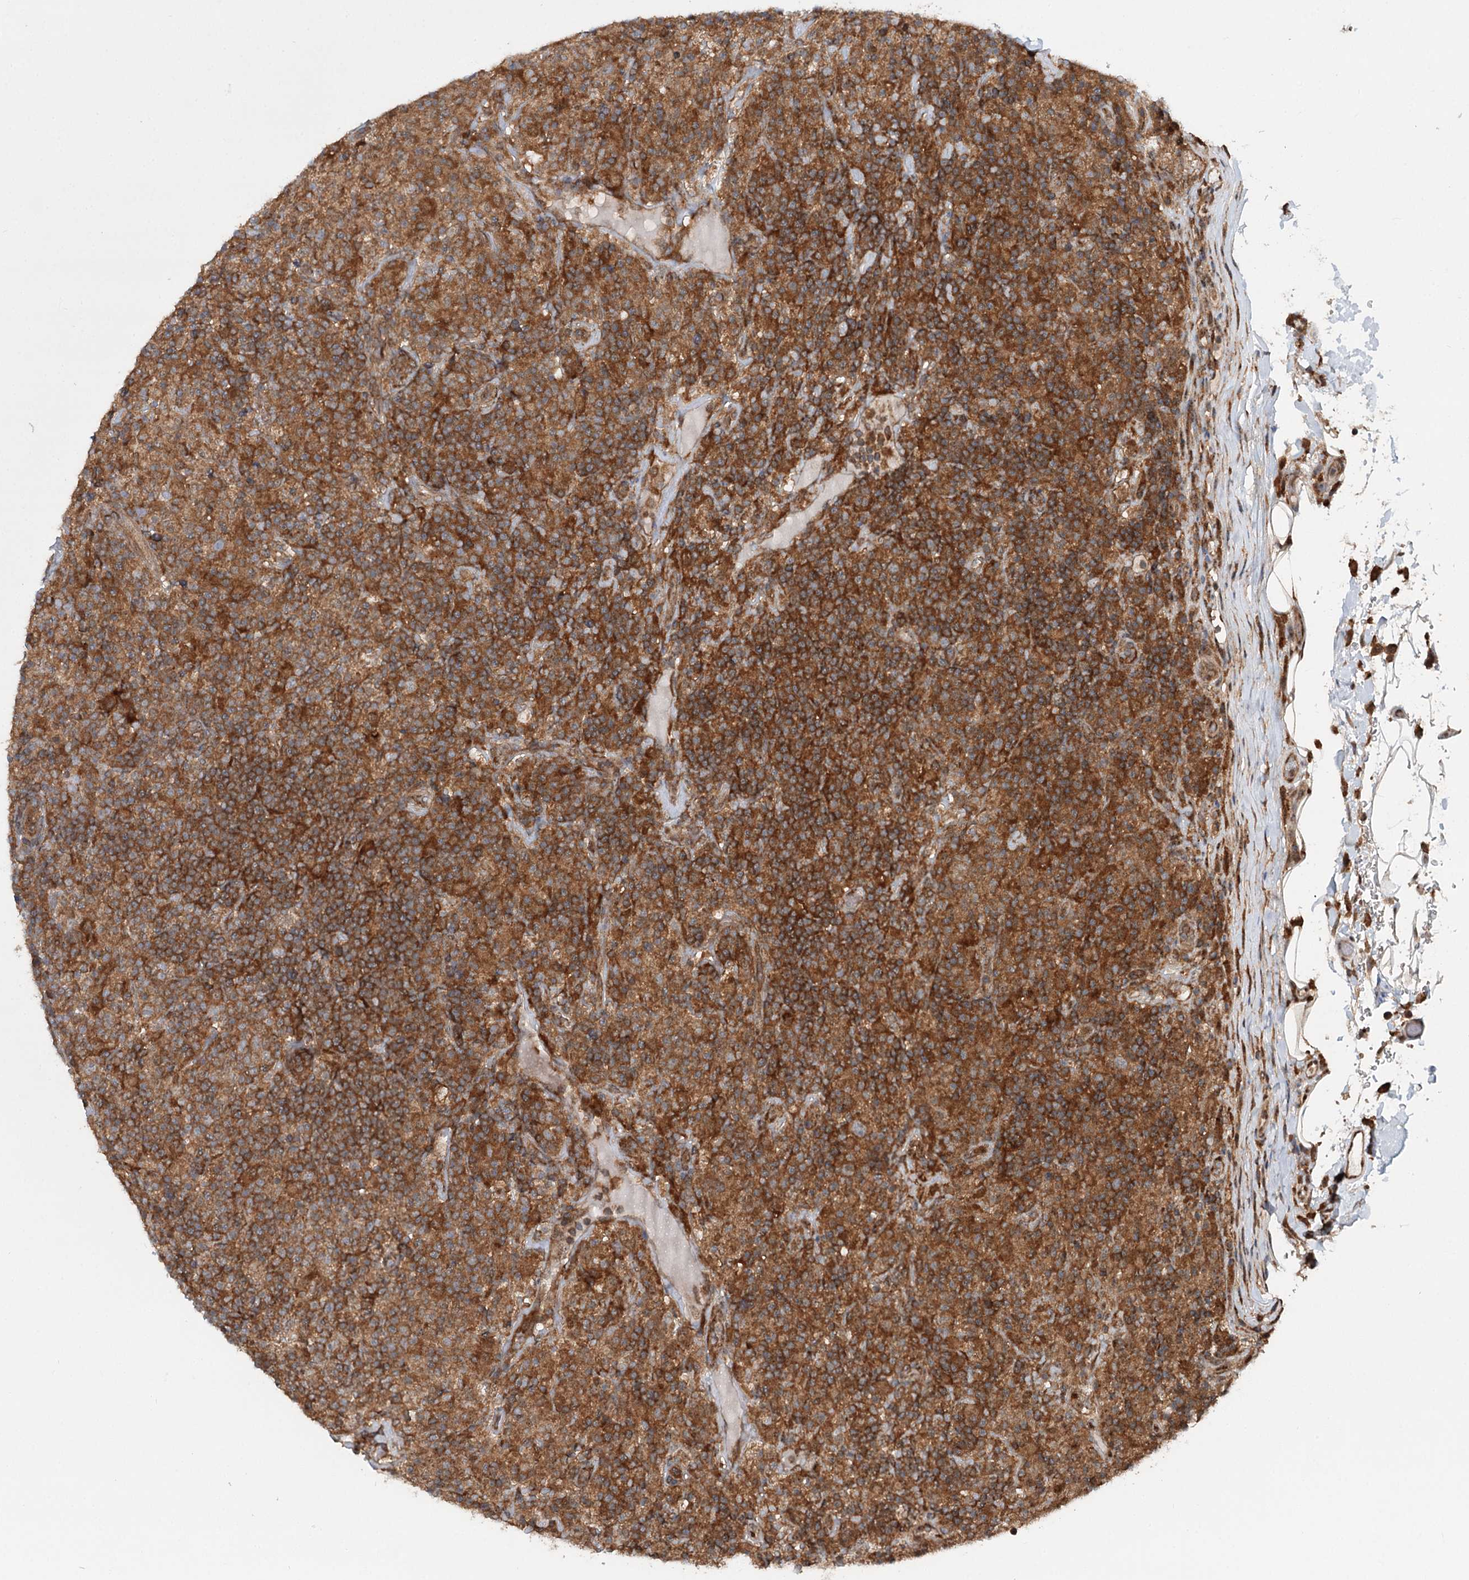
{"staining": {"intensity": "weak", "quantity": "25%-75%", "location": "cytoplasmic/membranous"}, "tissue": "lymphoma", "cell_type": "Tumor cells", "image_type": "cancer", "snomed": [{"axis": "morphology", "description": "Hodgkin's disease, NOS"}, {"axis": "topography", "description": "Lymph node"}], "caption": "Protein analysis of lymphoma tissue reveals weak cytoplasmic/membranous staining in about 25%-75% of tumor cells. Immunohistochemistry stains the protein in brown and the nuclei are stained blue.", "gene": "C12orf4", "patient": {"sex": "male", "age": 70}}